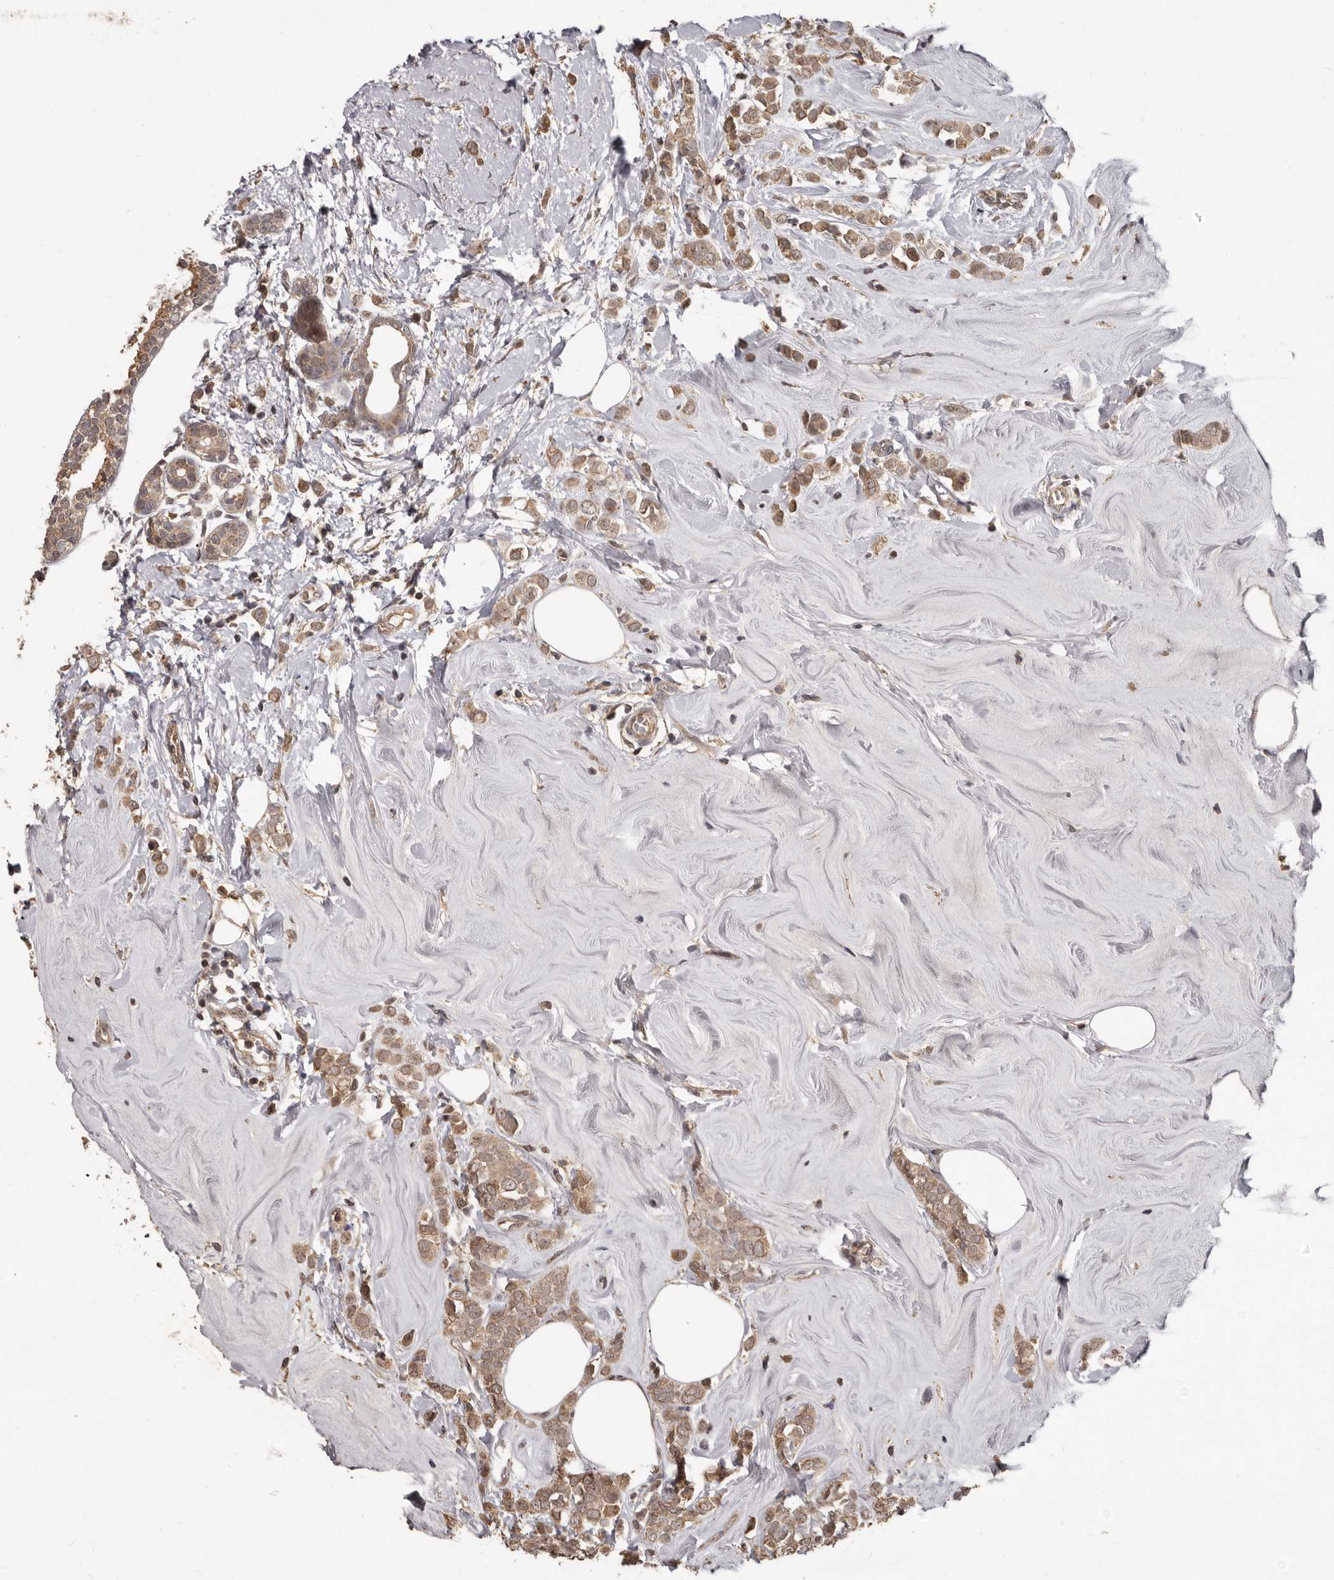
{"staining": {"intensity": "moderate", "quantity": ">75%", "location": "cytoplasmic/membranous"}, "tissue": "breast cancer", "cell_type": "Tumor cells", "image_type": "cancer", "snomed": [{"axis": "morphology", "description": "Lobular carcinoma"}, {"axis": "topography", "description": "Breast"}], "caption": "A brown stain shows moderate cytoplasmic/membranous staining of a protein in lobular carcinoma (breast) tumor cells.", "gene": "ZFP14", "patient": {"sex": "female", "age": 47}}